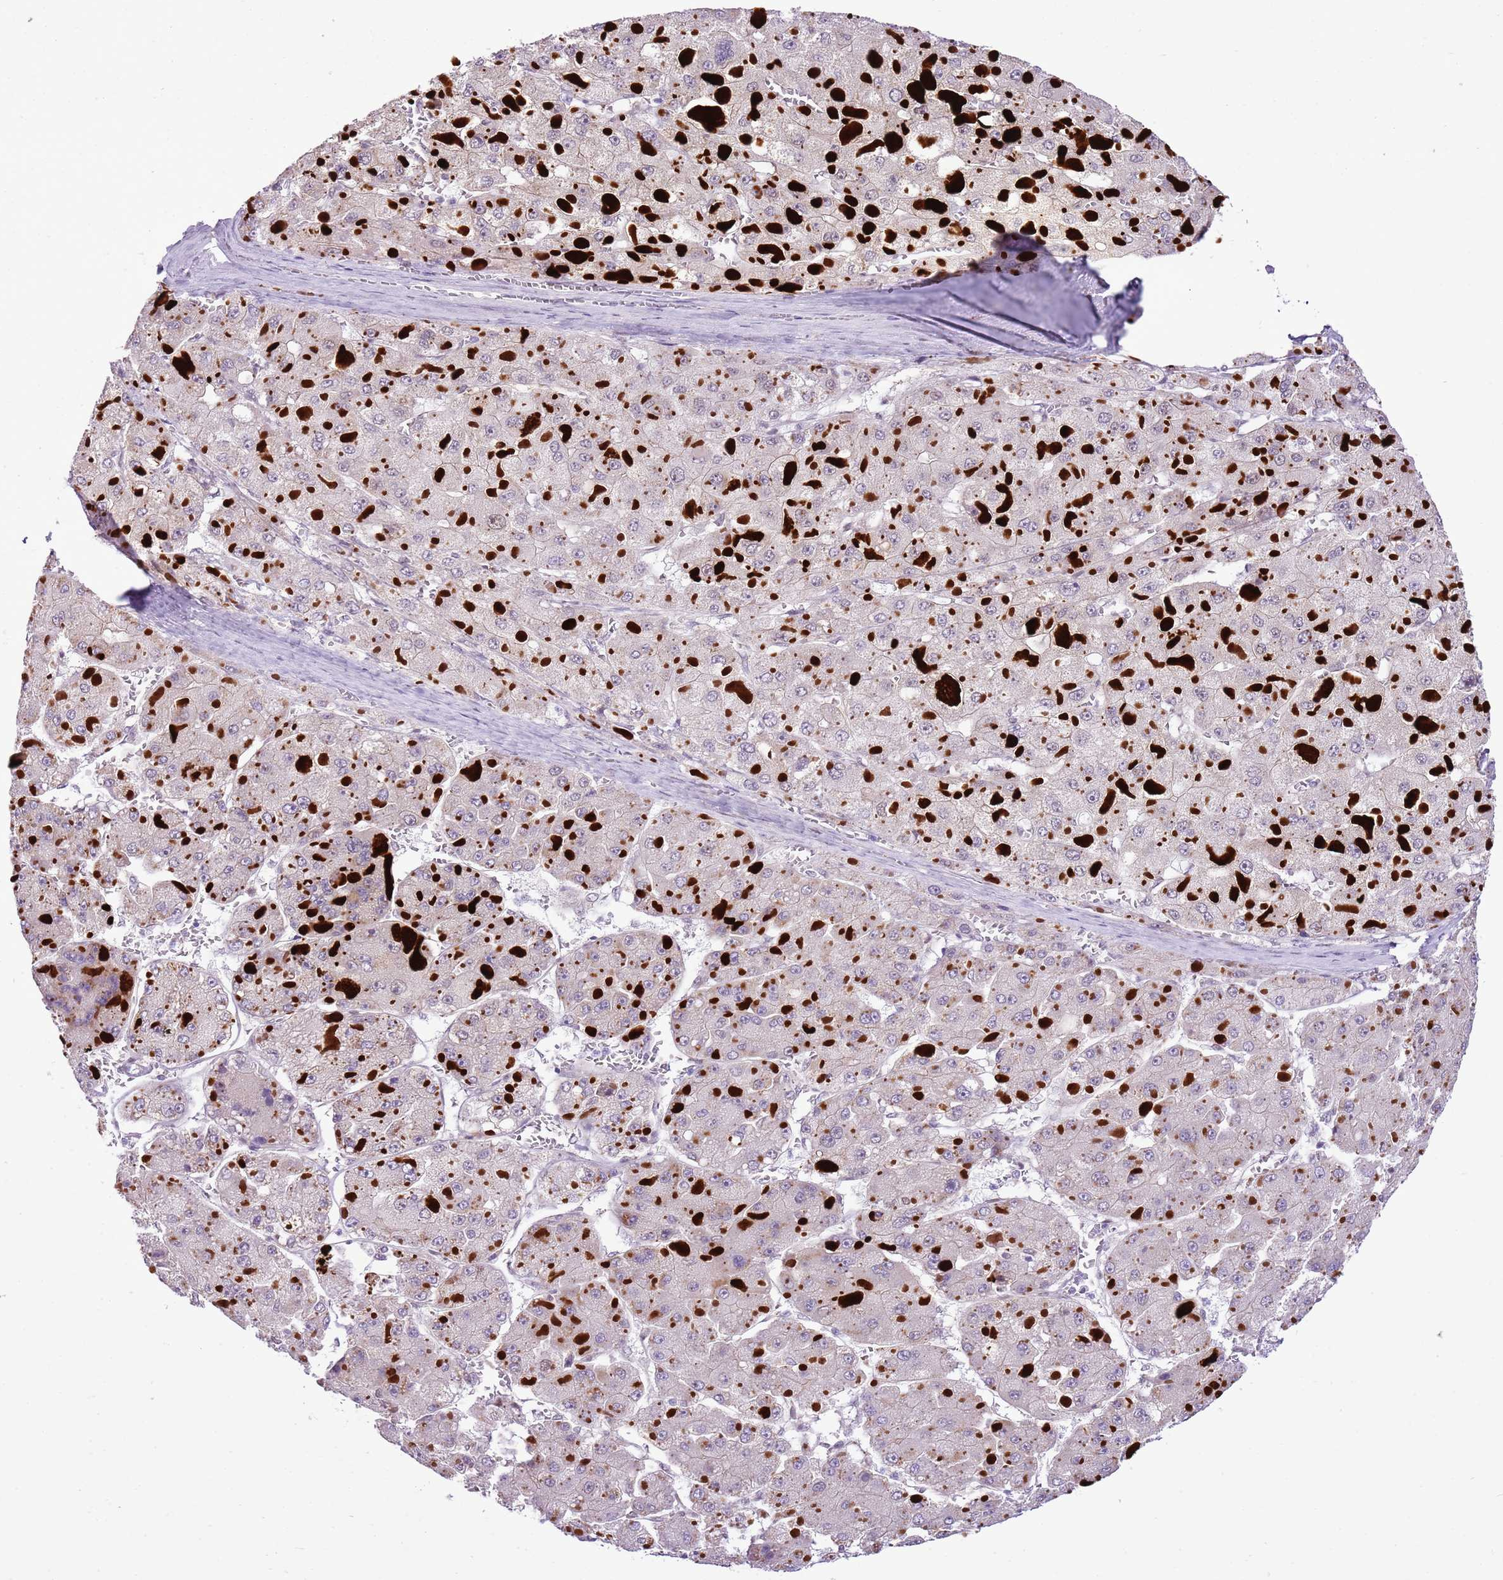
{"staining": {"intensity": "negative", "quantity": "none", "location": "none"}, "tissue": "liver cancer", "cell_type": "Tumor cells", "image_type": "cancer", "snomed": [{"axis": "morphology", "description": "Carcinoma, Hepatocellular, NOS"}, {"axis": "topography", "description": "Liver"}], "caption": "DAB immunohistochemical staining of hepatocellular carcinoma (liver) exhibits no significant expression in tumor cells. The staining is performed using DAB brown chromogen with nuclei counter-stained in using hematoxylin.", "gene": "NACC2", "patient": {"sex": "female", "age": 73}}